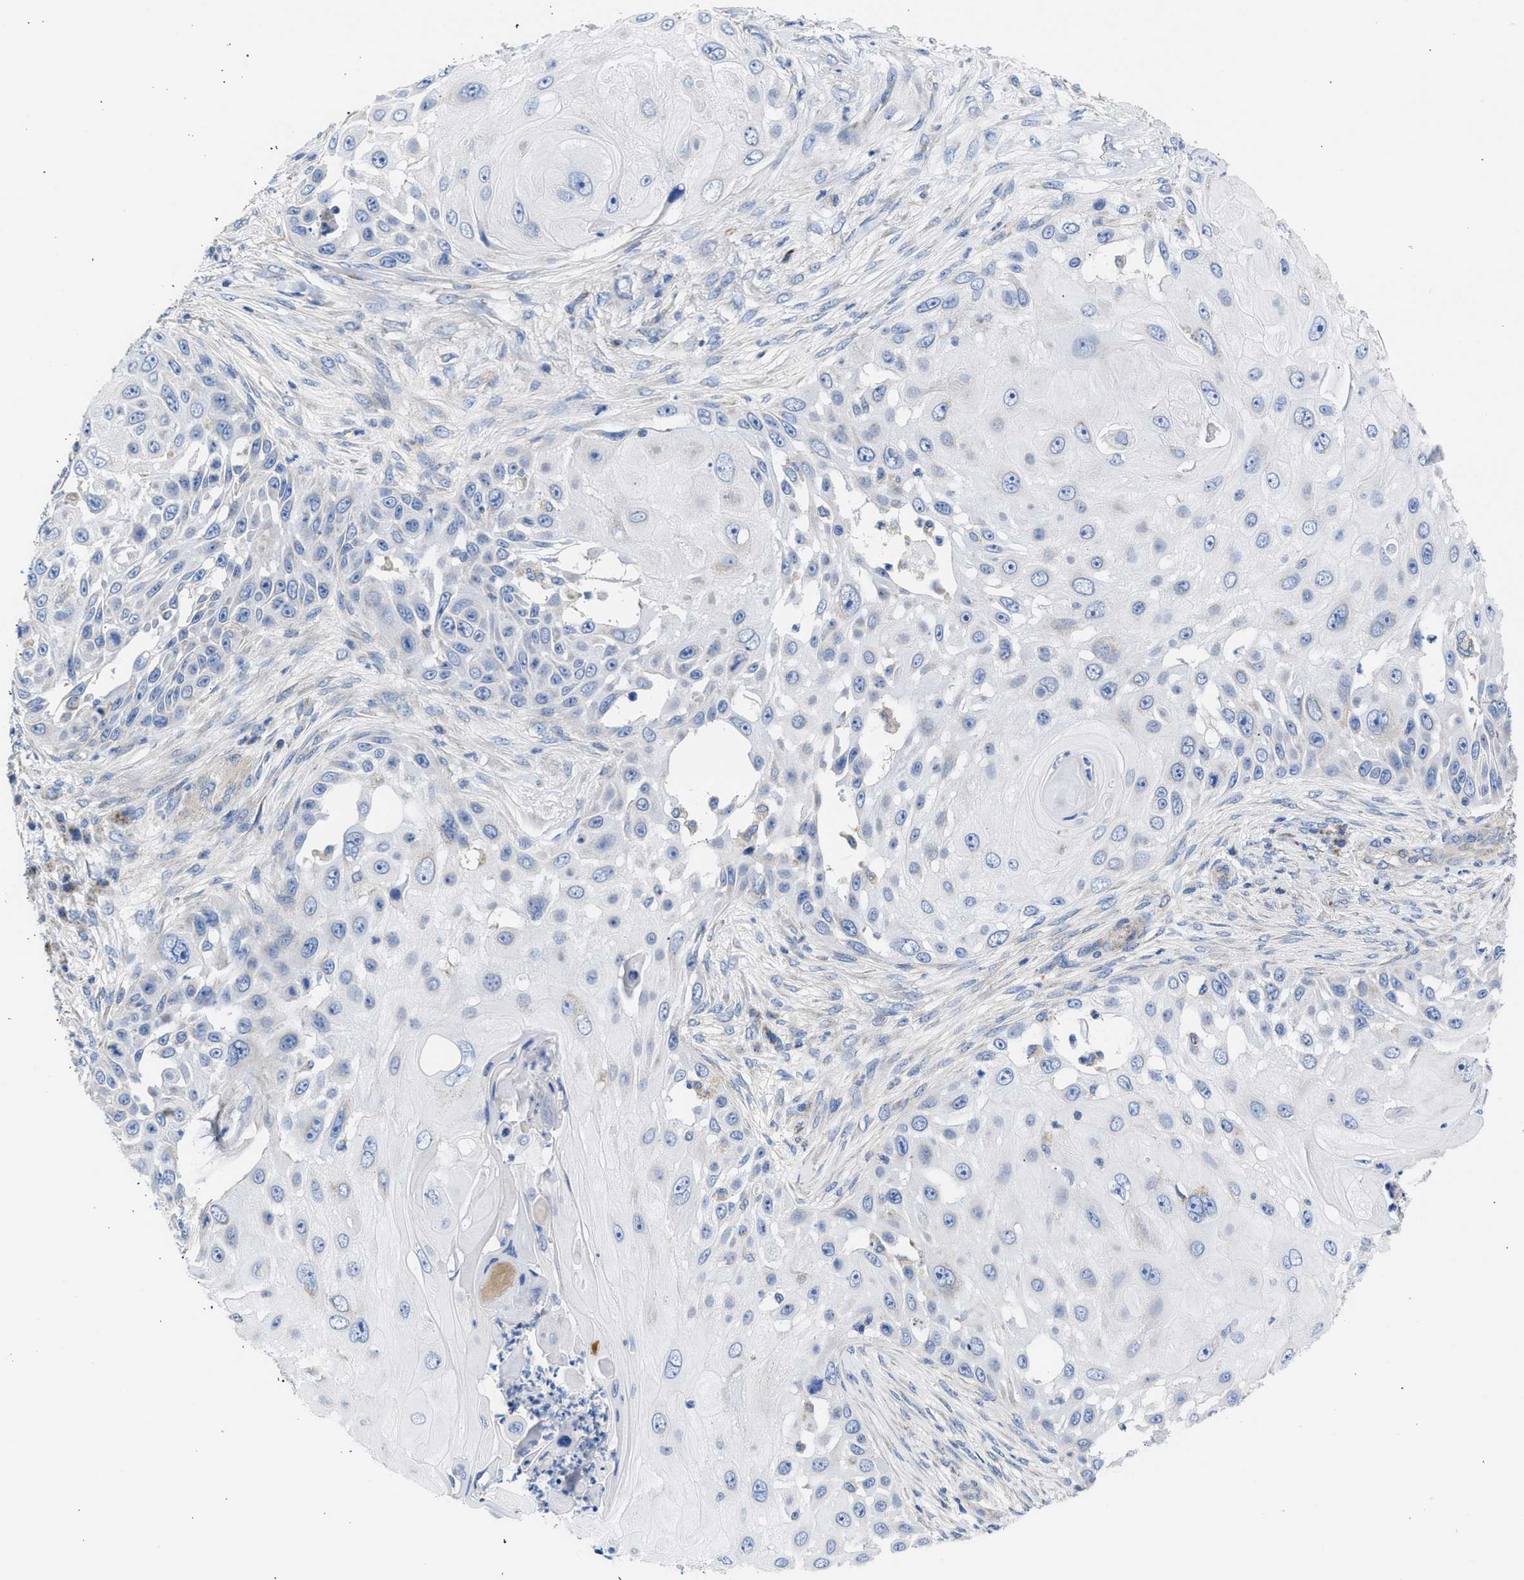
{"staining": {"intensity": "negative", "quantity": "none", "location": "none"}, "tissue": "skin cancer", "cell_type": "Tumor cells", "image_type": "cancer", "snomed": [{"axis": "morphology", "description": "Squamous cell carcinoma, NOS"}, {"axis": "topography", "description": "Skin"}], "caption": "IHC histopathology image of human squamous cell carcinoma (skin) stained for a protein (brown), which shows no staining in tumor cells.", "gene": "BTG3", "patient": {"sex": "female", "age": 44}}